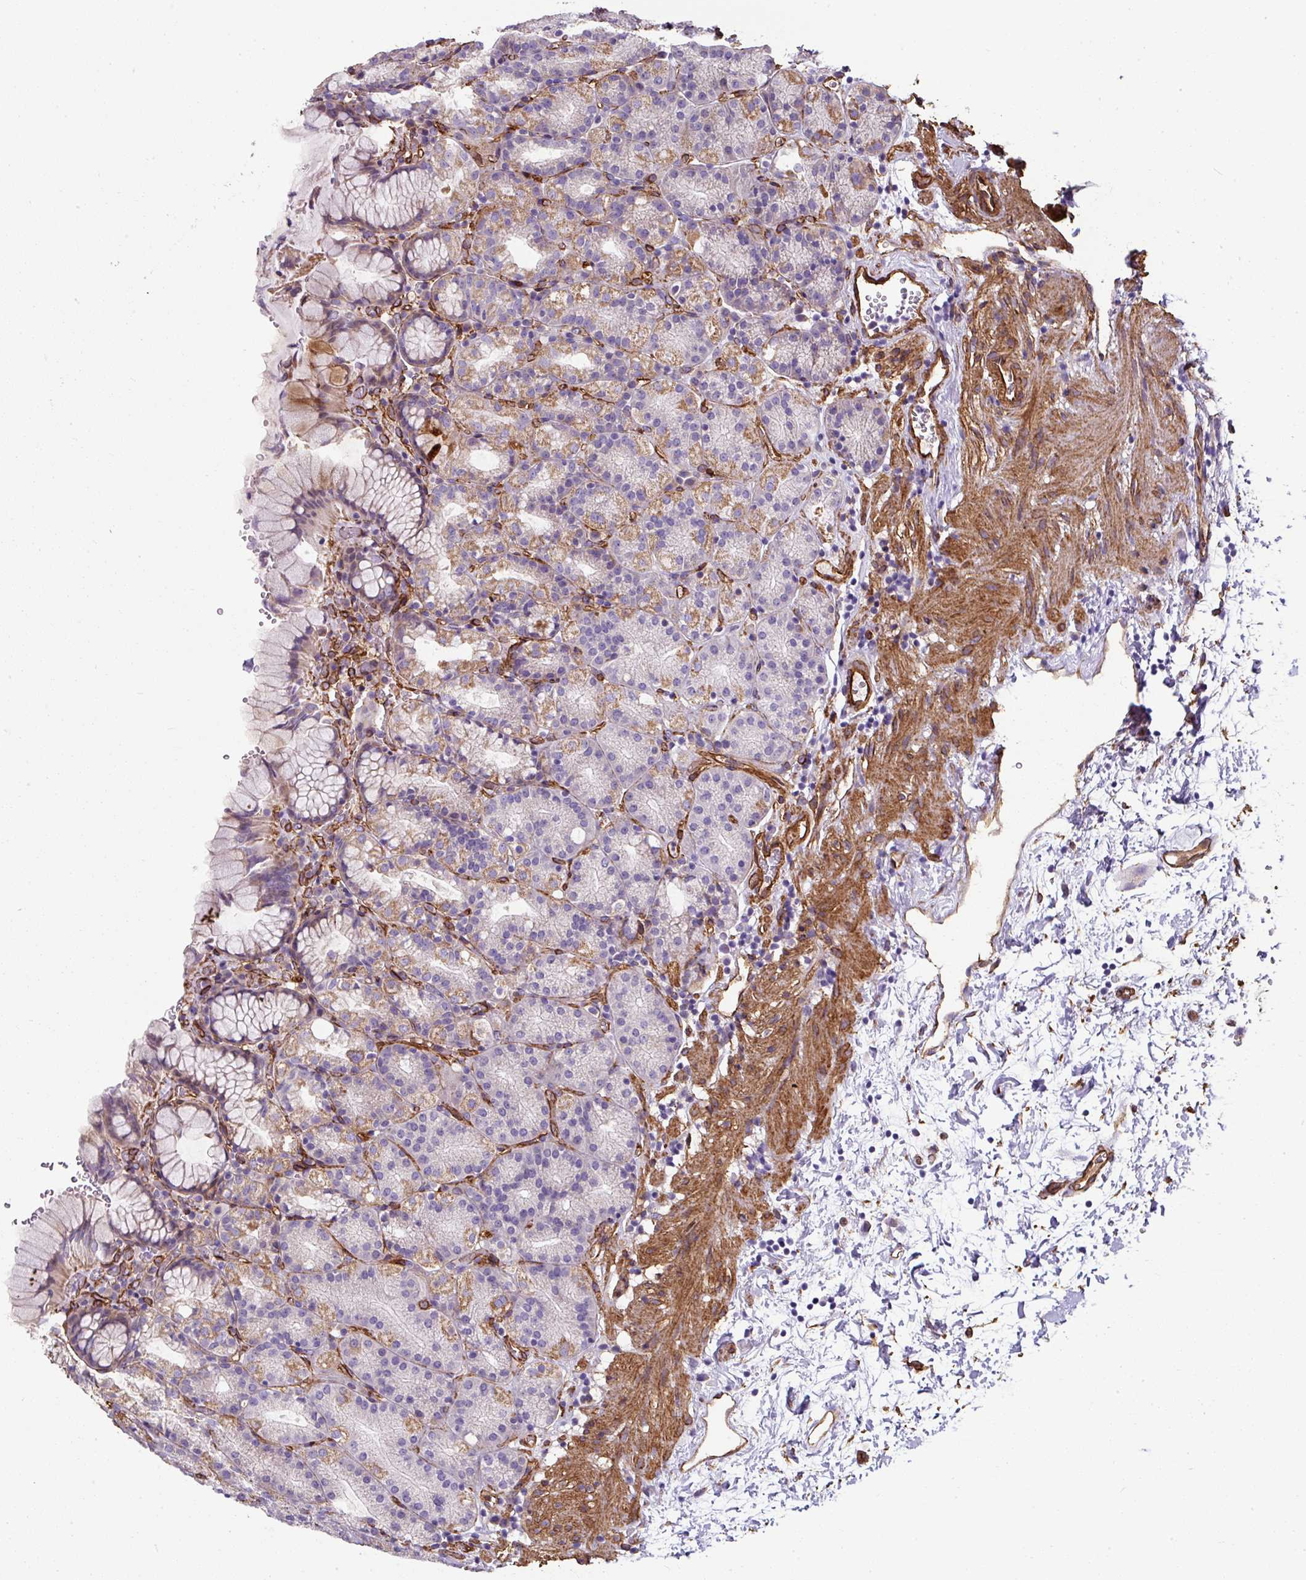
{"staining": {"intensity": "weak", "quantity": "25%-75%", "location": "cytoplasmic/membranous"}, "tissue": "stomach", "cell_type": "Glandular cells", "image_type": "normal", "snomed": [{"axis": "morphology", "description": "Normal tissue, NOS"}, {"axis": "topography", "description": "Stomach, upper"}], "caption": "Protein expression analysis of unremarkable stomach displays weak cytoplasmic/membranous expression in approximately 25%-75% of glandular cells. (Brightfield microscopy of DAB IHC at high magnification).", "gene": "ANKUB1", "patient": {"sex": "female", "age": 81}}